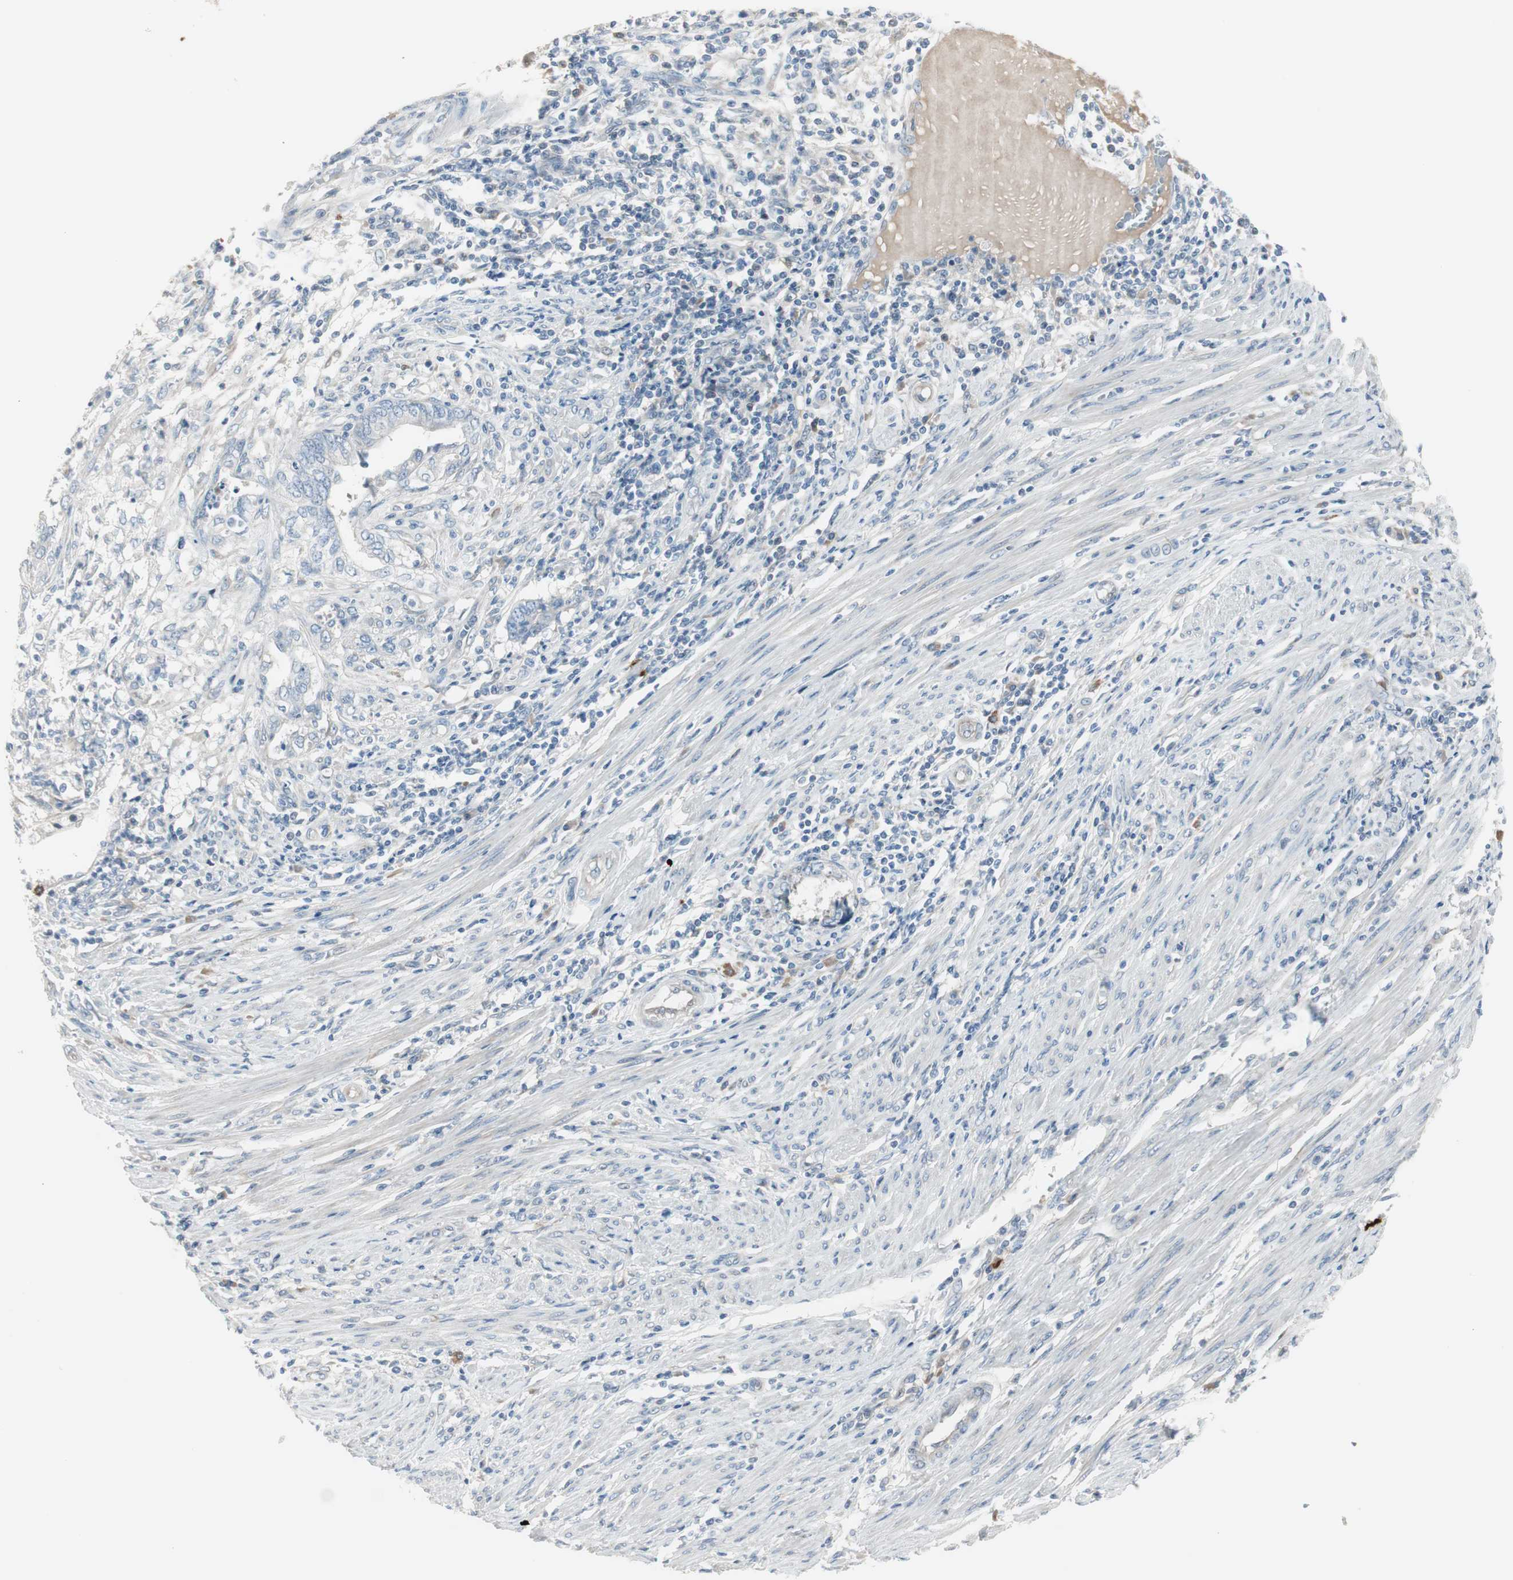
{"staining": {"intensity": "negative", "quantity": "none", "location": "none"}, "tissue": "endometrial cancer", "cell_type": "Tumor cells", "image_type": "cancer", "snomed": [{"axis": "morphology", "description": "Adenocarcinoma, NOS"}, {"axis": "topography", "description": "Uterus"}, {"axis": "topography", "description": "Endometrium"}], "caption": "Immunohistochemistry (IHC) histopathology image of neoplastic tissue: endometrial cancer stained with DAB demonstrates no significant protein staining in tumor cells. (DAB IHC visualized using brightfield microscopy, high magnification).", "gene": "MAPRE3", "patient": {"sex": "female", "age": 70}}